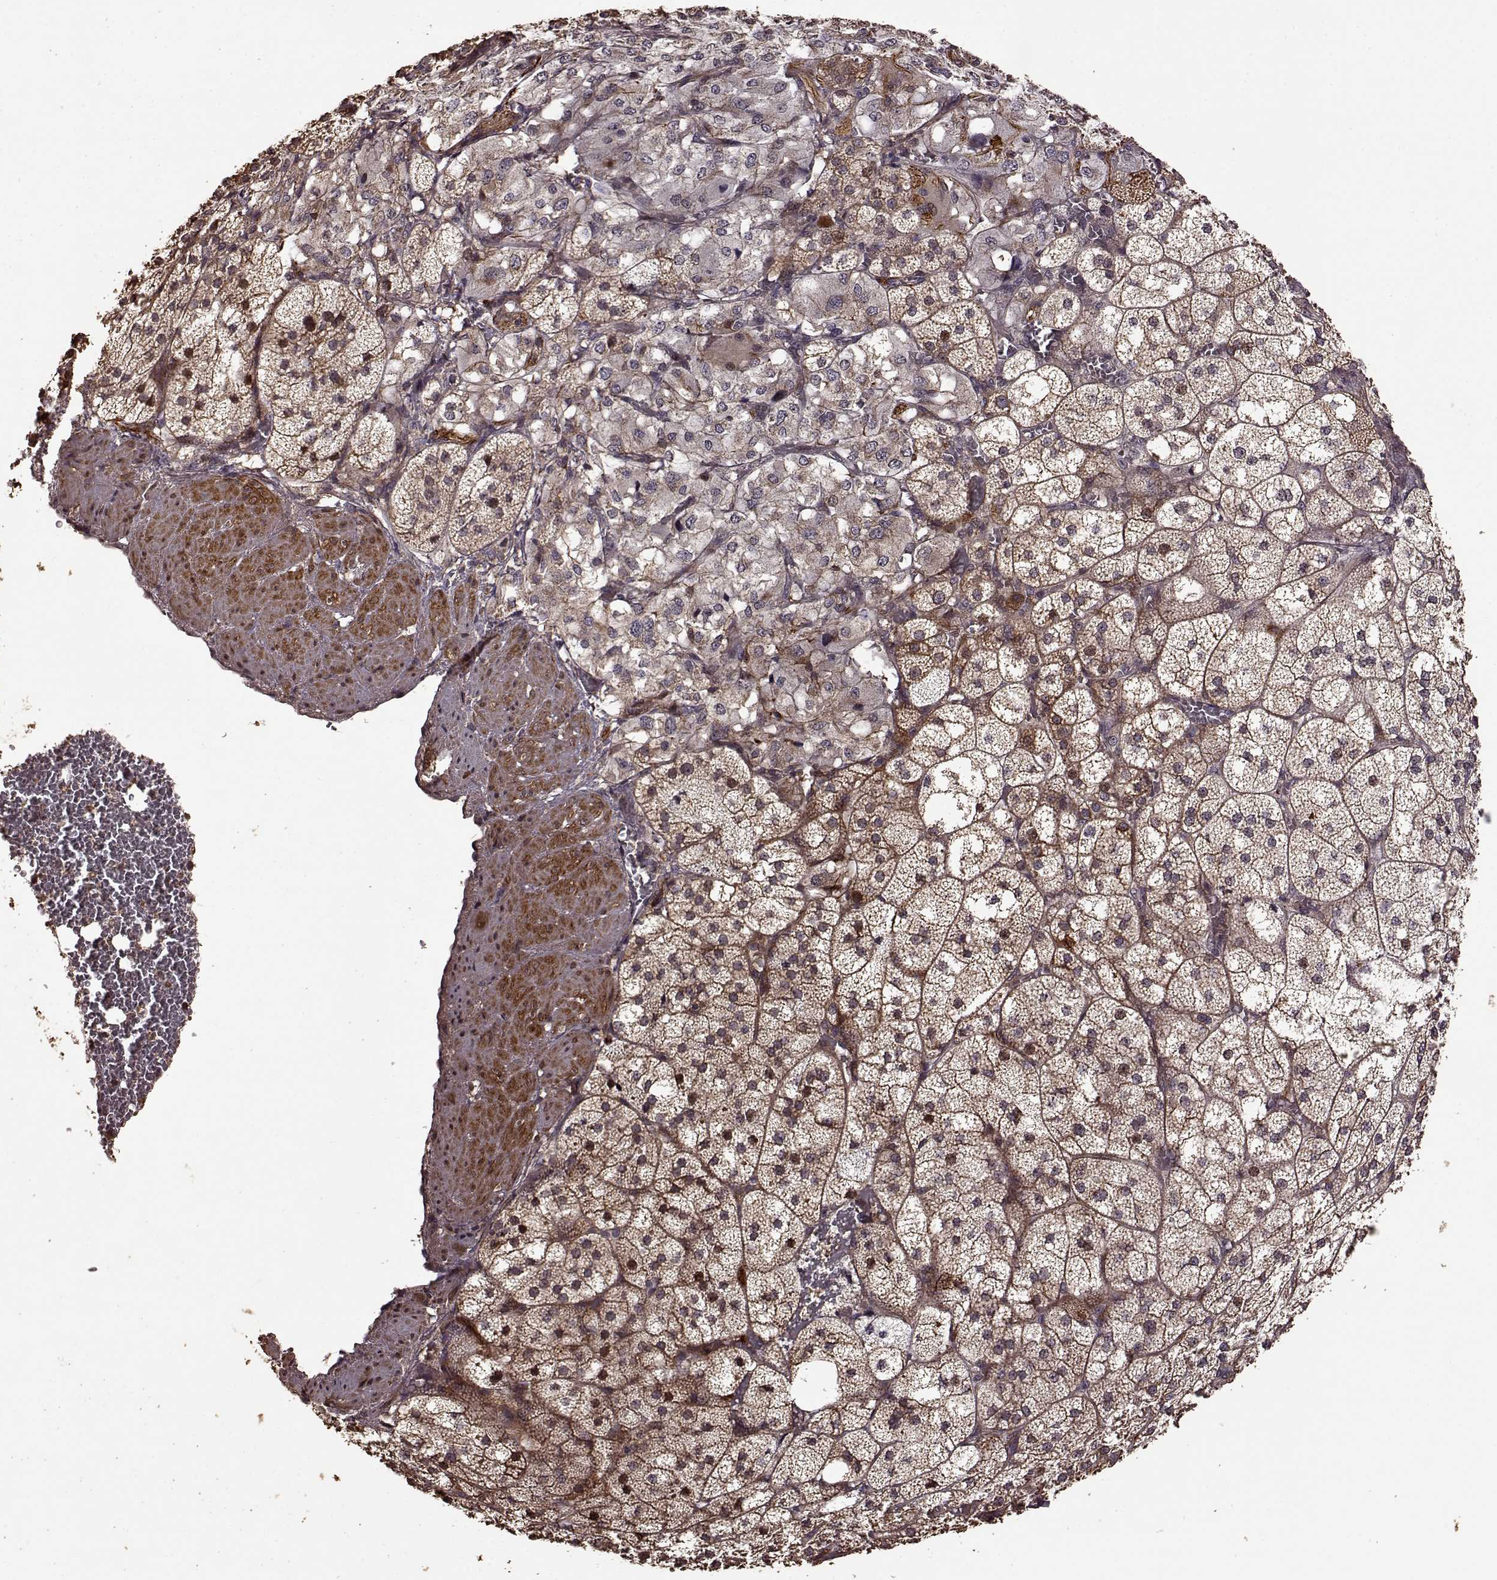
{"staining": {"intensity": "moderate", "quantity": ">75%", "location": "cytoplasmic/membranous,nuclear"}, "tissue": "adrenal gland", "cell_type": "Glandular cells", "image_type": "normal", "snomed": [{"axis": "morphology", "description": "Normal tissue, NOS"}, {"axis": "topography", "description": "Adrenal gland"}], "caption": "Adrenal gland stained with a brown dye shows moderate cytoplasmic/membranous,nuclear positive staining in approximately >75% of glandular cells.", "gene": "FBXW11", "patient": {"sex": "female", "age": 60}}